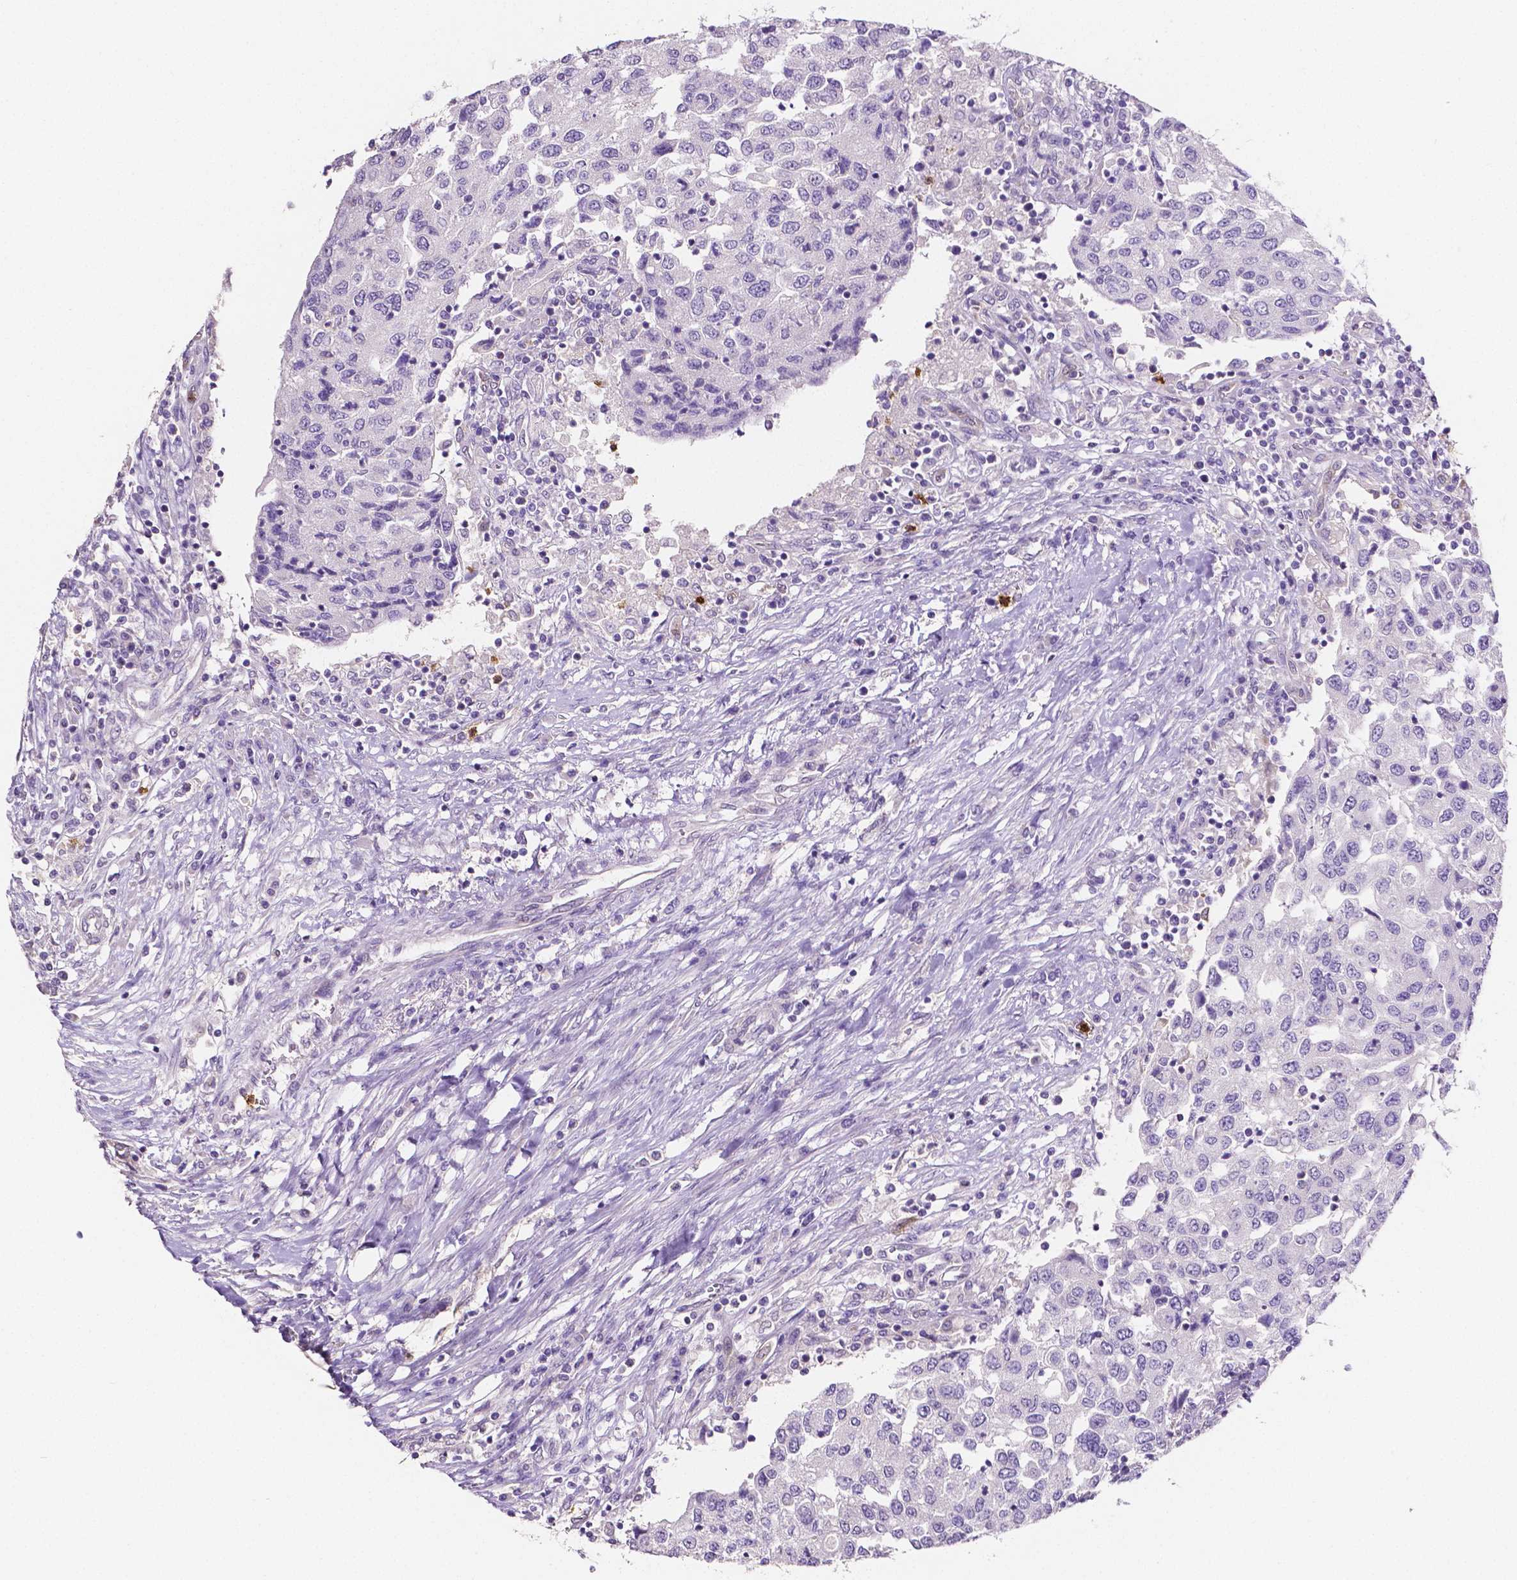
{"staining": {"intensity": "negative", "quantity": "none", "location": "none"}, "tissue": "urothelial cancer", "cell_type": "Tumor cells", "image_type": "cancer", "snomed": [{"axis": "morphology", "description": "Urothelial carcinoma, High grade"}, {"axis": "topography", "description": "Urinary bladder"}], "caption": "Immunohistochemical staining of urothelial cancer shows no significant positivity in tumor cells.", "gene": "MMP9", "patient": {"sex": "female", "age": 78}}